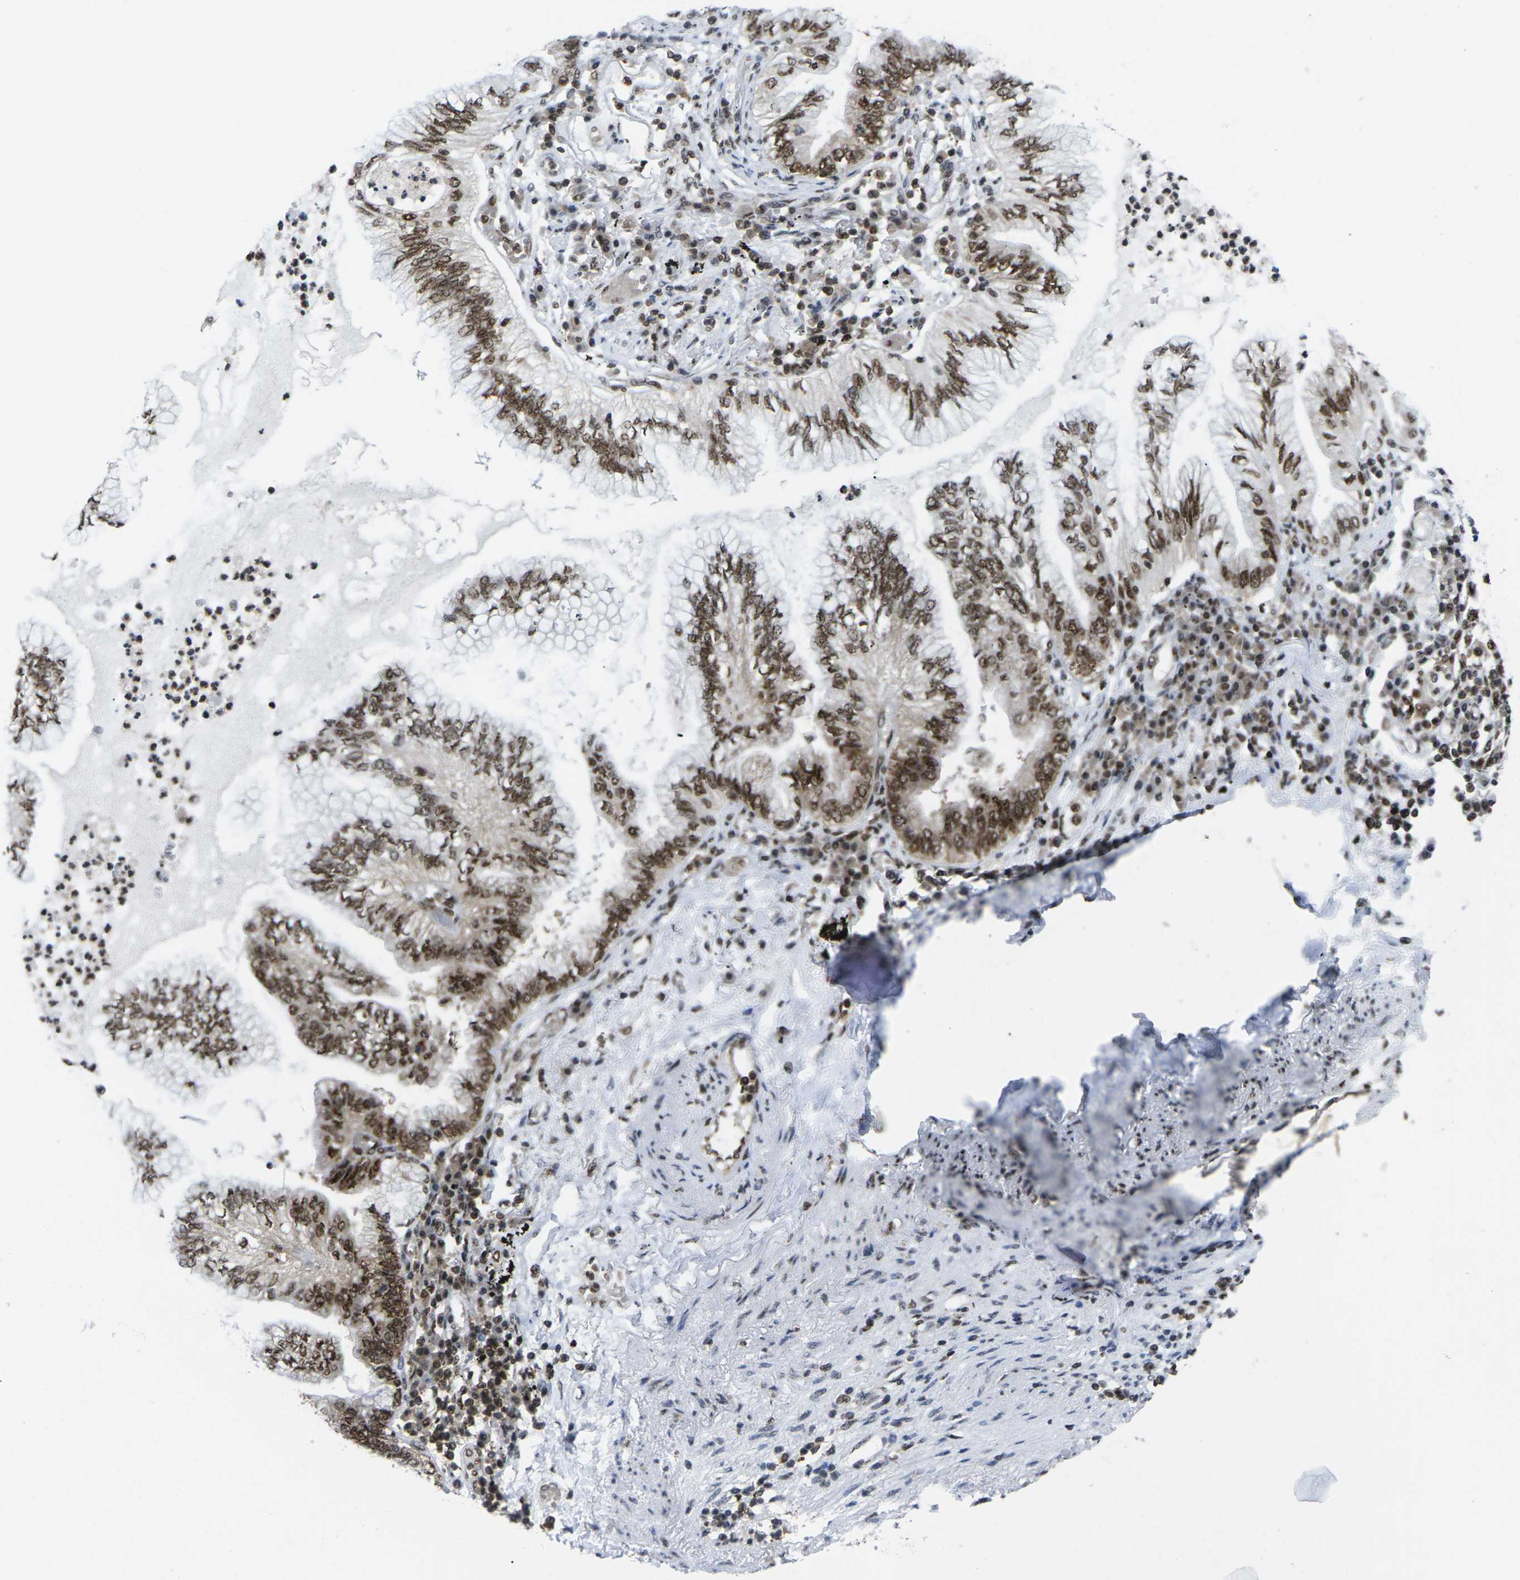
{"staining": {"intensity": "moderate", "quantity": ">75%", "location": "cytoplasmic/membranous,nuclear"}, "tissue": "lung cancer", "cell_type": "Tumor cells", "image_type": "cancer", "snomed": [{"axis": "morphology", "description": "Normal tissue, NOS"}, {"axis": "morphology", "description": "Adenocarcinoma, NOS"}, {"axis": "topography", "description": "Bronchus"}, {"axis": "topography", "description": "Lung"}], "caption": "A photomicrograph of human lung cancer stained for a protein exhibits moderate cytoplasmic/membranous and nuclear brown staining in tumor cells.", "gene": "MAGOH", "patient": {"sex": "female", "age": 70}}